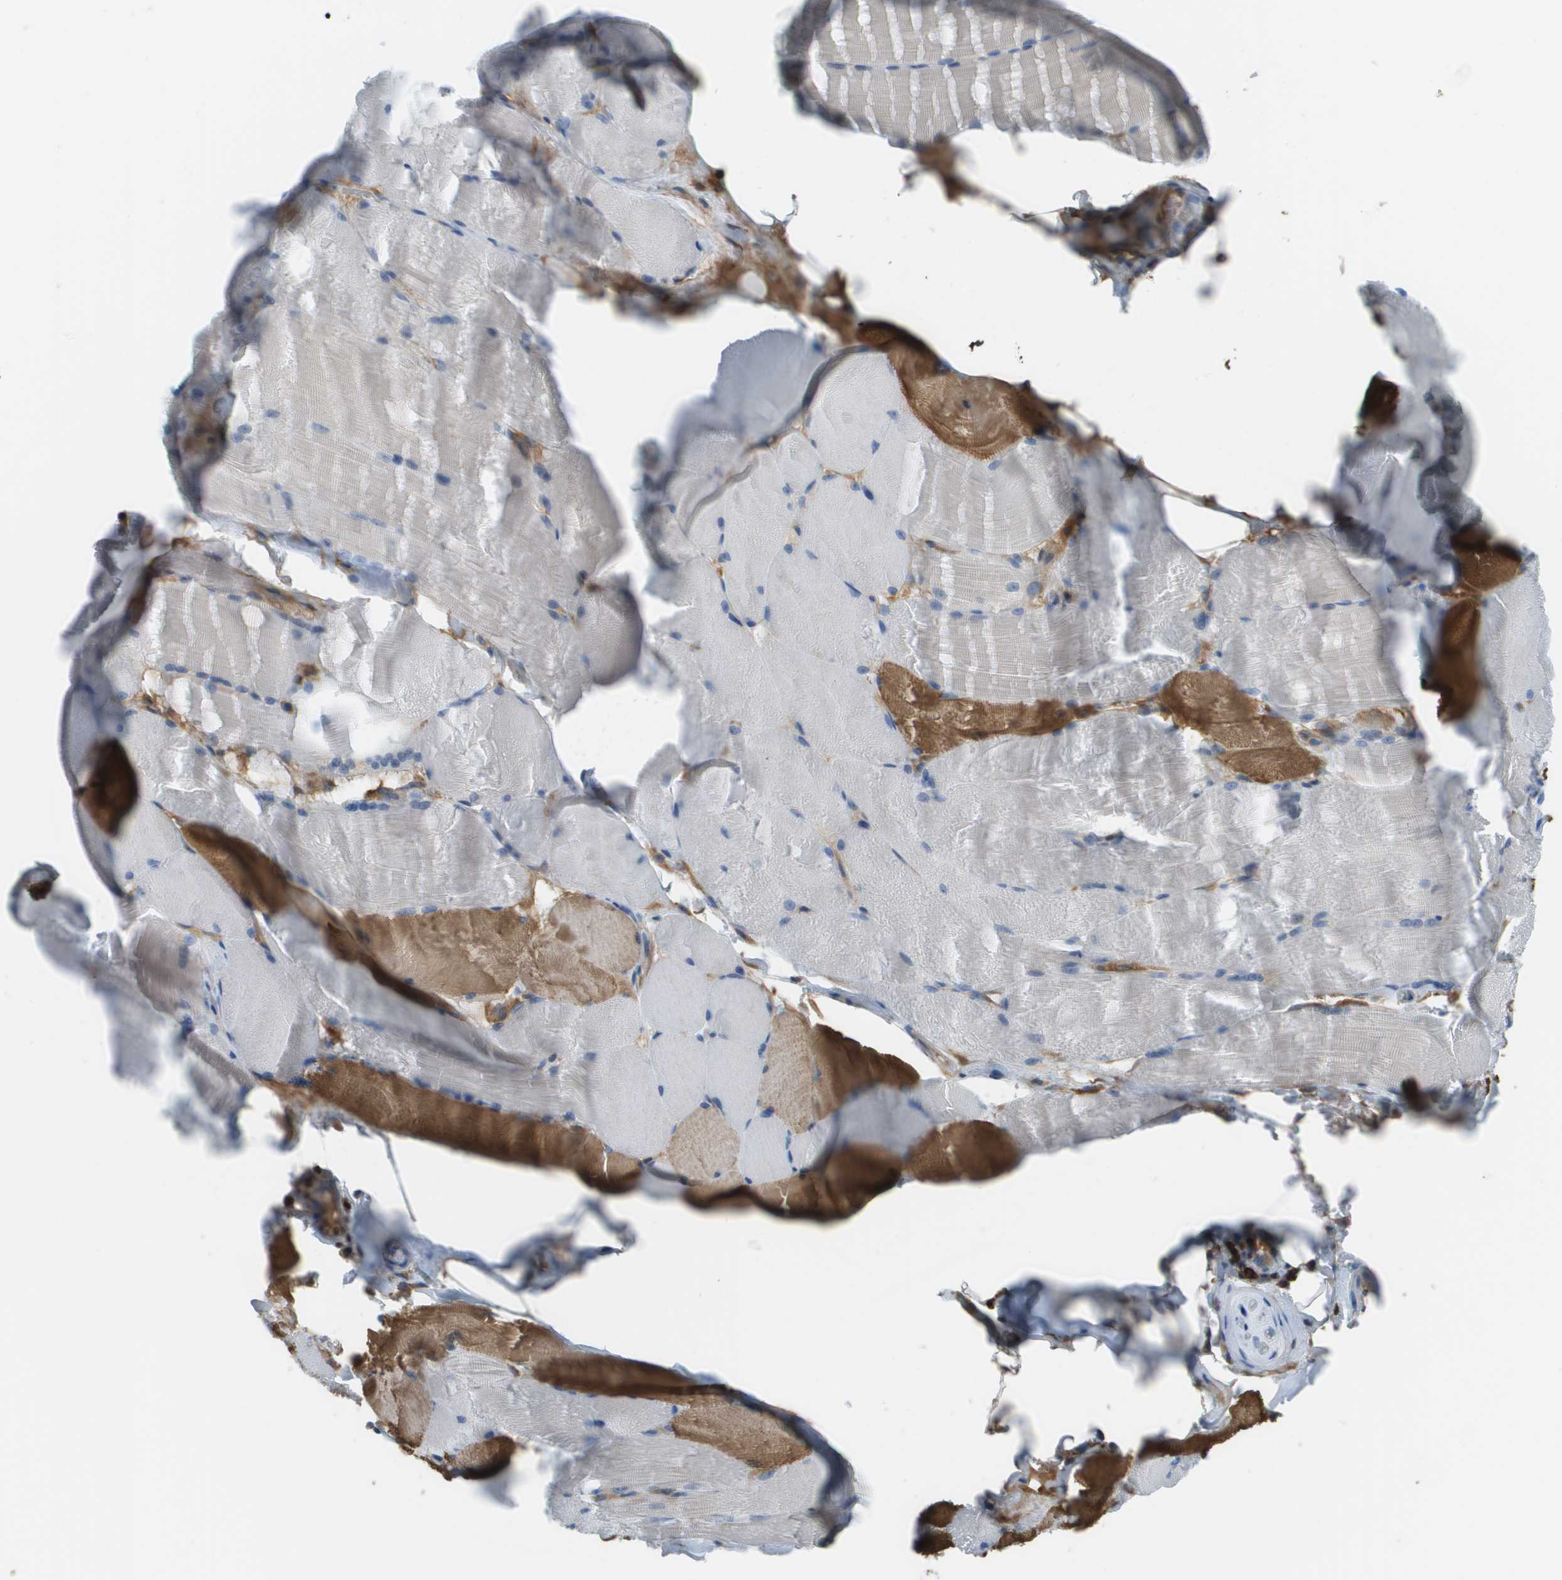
{"staining": {"intensity": "moderate", "quantity": "25%-75%", "location": "cytoplasmic/membranous"}, "tissue": "skeletal muscle", "cell_type": "Myocytes", "image_type": "normal", "snomed": [{"axis": "morphology", "description": "Normal tissue, NOS"}, {"axis": "topography", "description": "Skin"}, {"axis": "topography", "description": "Skeletal muscle"}], "caption": "Normal skeletal muscle reveals moderate cytoplasmic/membranous expression in approximately 25%-75% of myocytes (DAB = brown stain, brightfield microscopy at high magnification)..", "gene": "APBB1IP", "patient": {"sex": "male", "age": 83}}